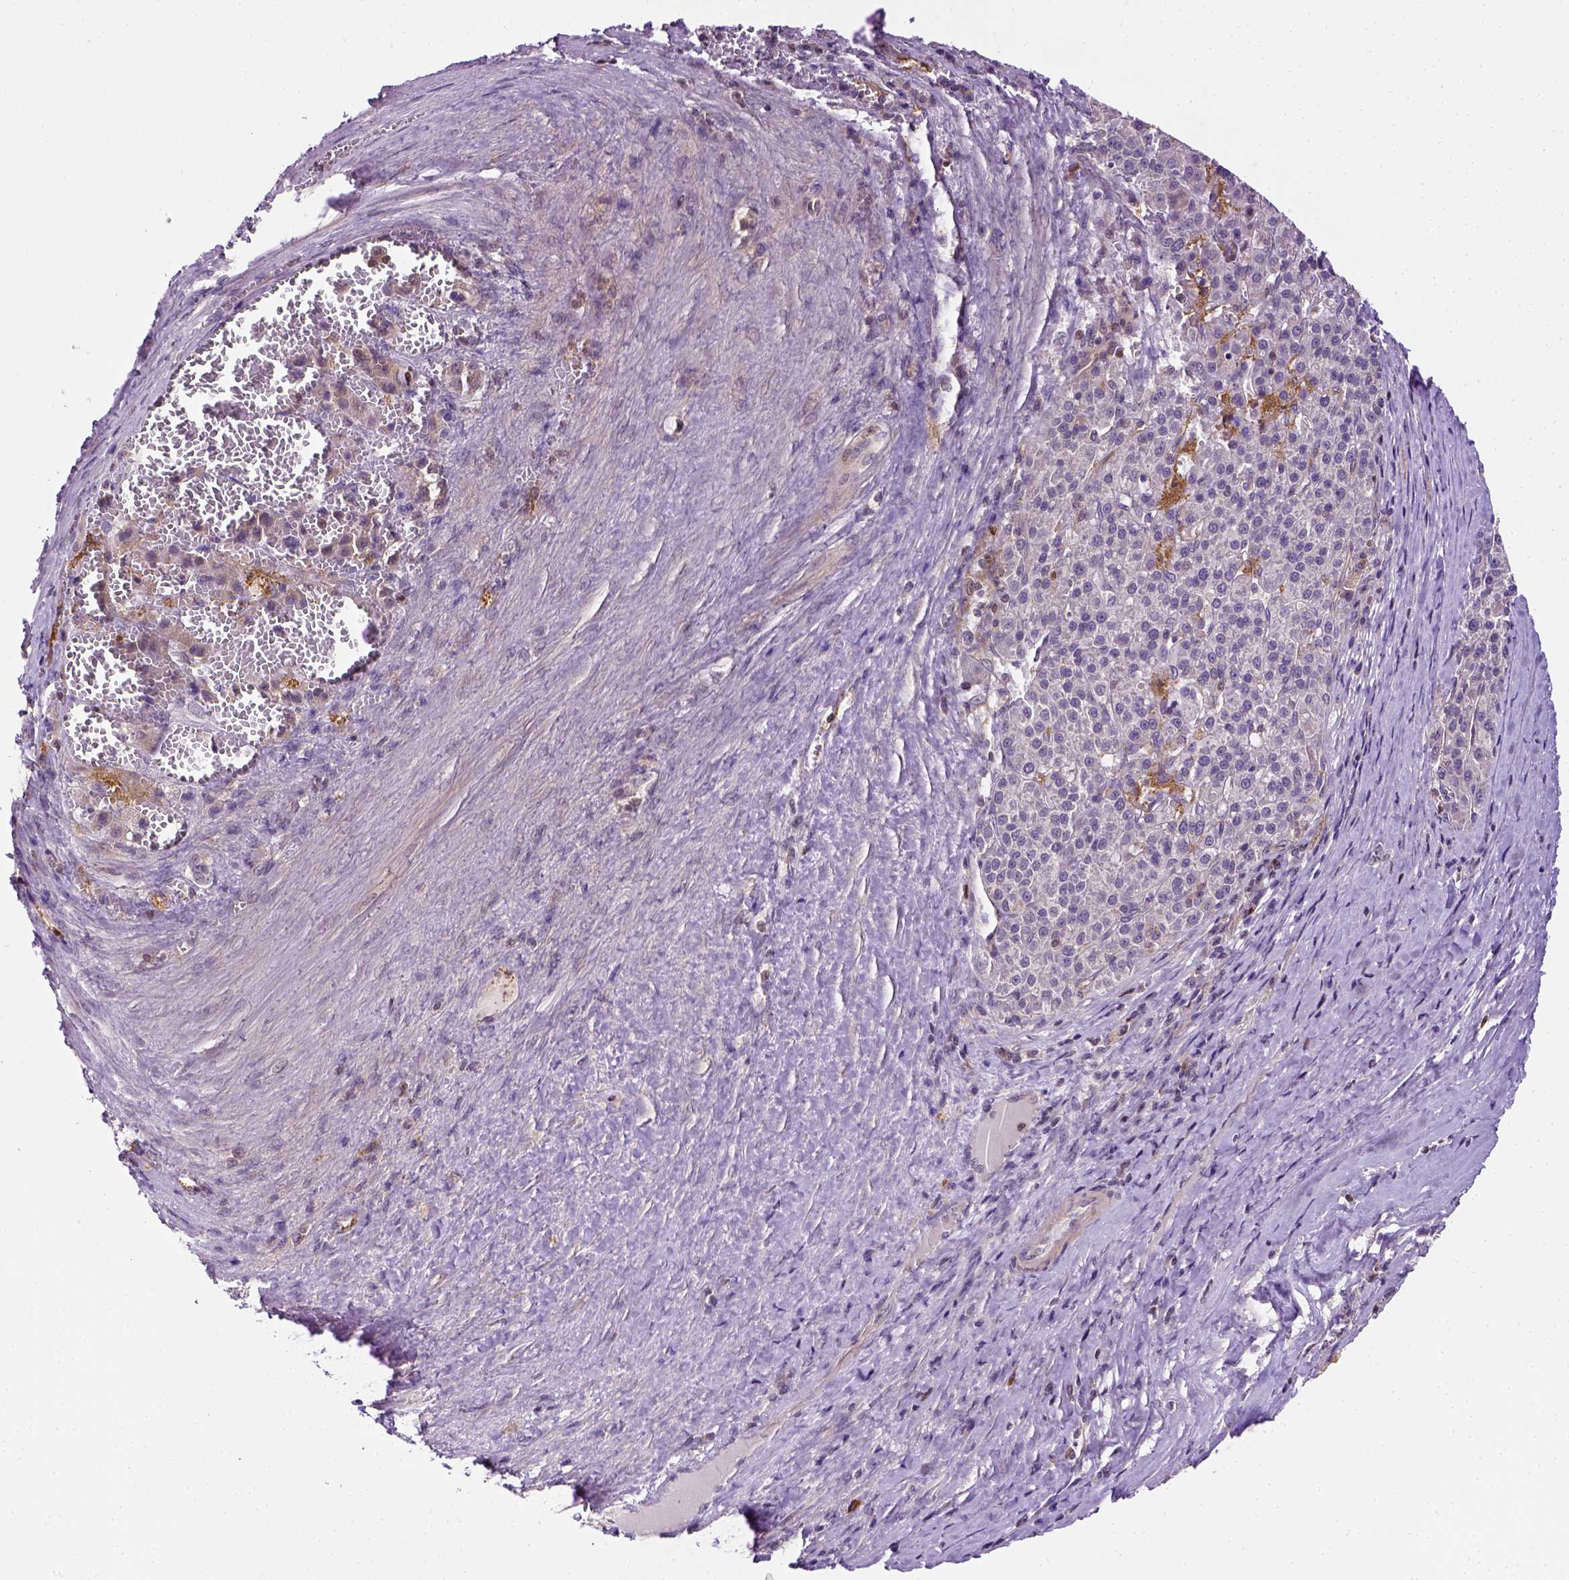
{"staining": {"intensity": "negative", "quantity": "none", "location": "none"}, "tissue": "liver cancer", "cell_type": "Tumor cells", "image_type": "cancer", "snomed": [{"axis": "morphology", "description": "Carcinoma, Hepatocellular, NOS"}, {"axis": "topography", "description": "Liver"}], "caption": "This is an immunohistochemistry micrograph of liver hepatocellular carcinoma. There is no expression in tumor cells.", "gene": "MATK", "patient": {"sex": "female", "age": 58}}